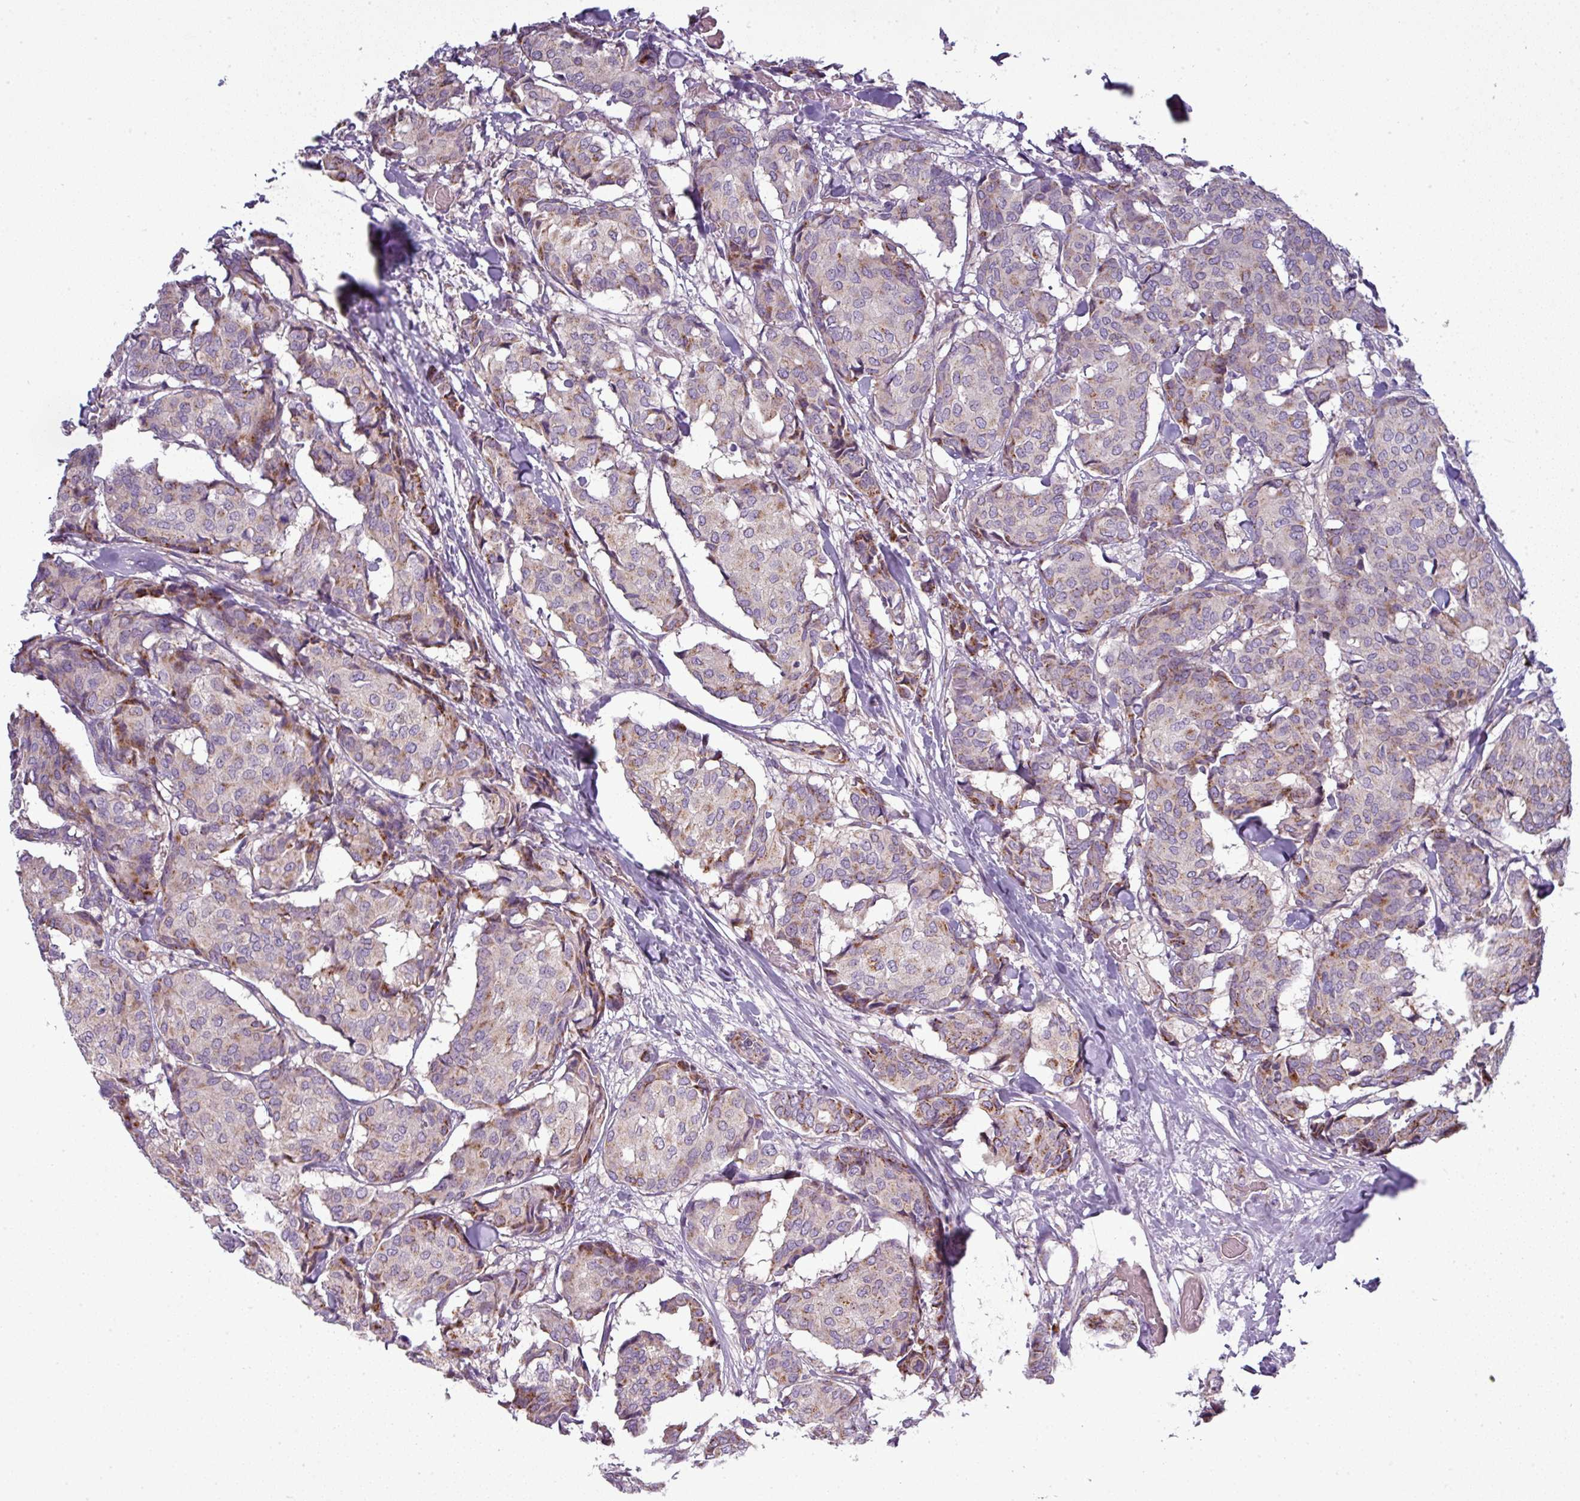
{"staining": {"intensity": "moderate", "quantity": "<25%", "location": "cytoplasmic/membranous"}, "tissue": "breast cancer", "cell_type": "Tumor cells", "image_type": "cancer", "snomed": [{"axis": "morphology", "description": "Duct carcinoma"}, {"axis": "topography", "description": "Breast"}], "caption": "A photomicrograph of human breast cancer (infiltrating ductal carcinoma) stained for a protein shows moderate cytoplasmic/membranous brown staining in tumor cells.", "gene": "PNMA6A", "patient": {"sex": "female", "age": 75}}